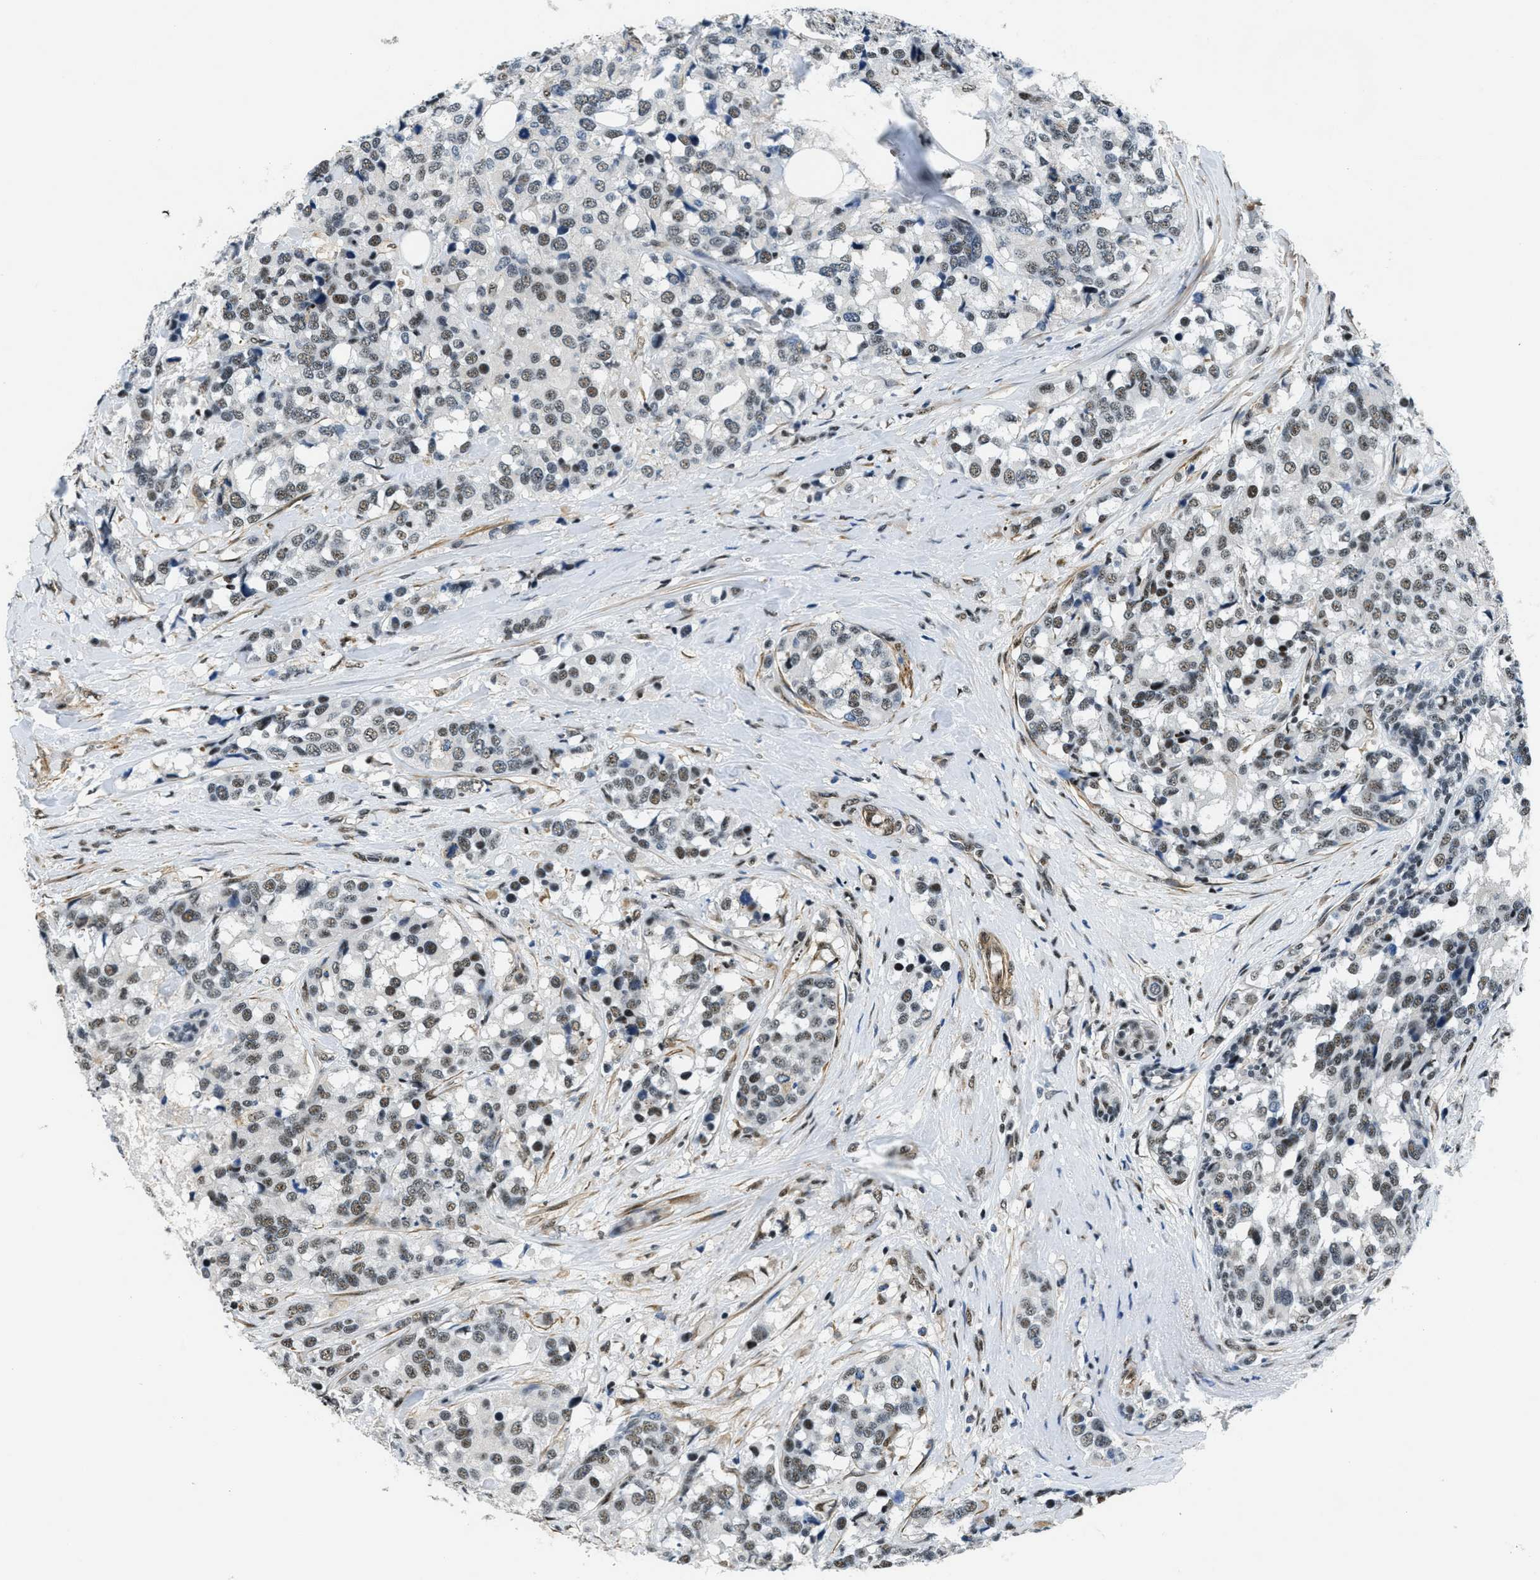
{"staining": {"intensity": "moderate", "quantity": "25%-75%", "location": "nuclear"}, "tissue": "breast cancer", "cell_type": "Tumor cells", "image_type": "cancer", "snomed": [{"axis": "morphology", "description": "Lobular carcinoma"}, {"axis": "topography", "description": "Breast"}], "caption": "The photomicrograph demonstrates a brown stain indicating the presence of a protein in the nuclear of tumor cells in breast cancer (lobular carcinoma).", "gene": "CFAP36", "patient": {"sex": "female", "age": 59}}